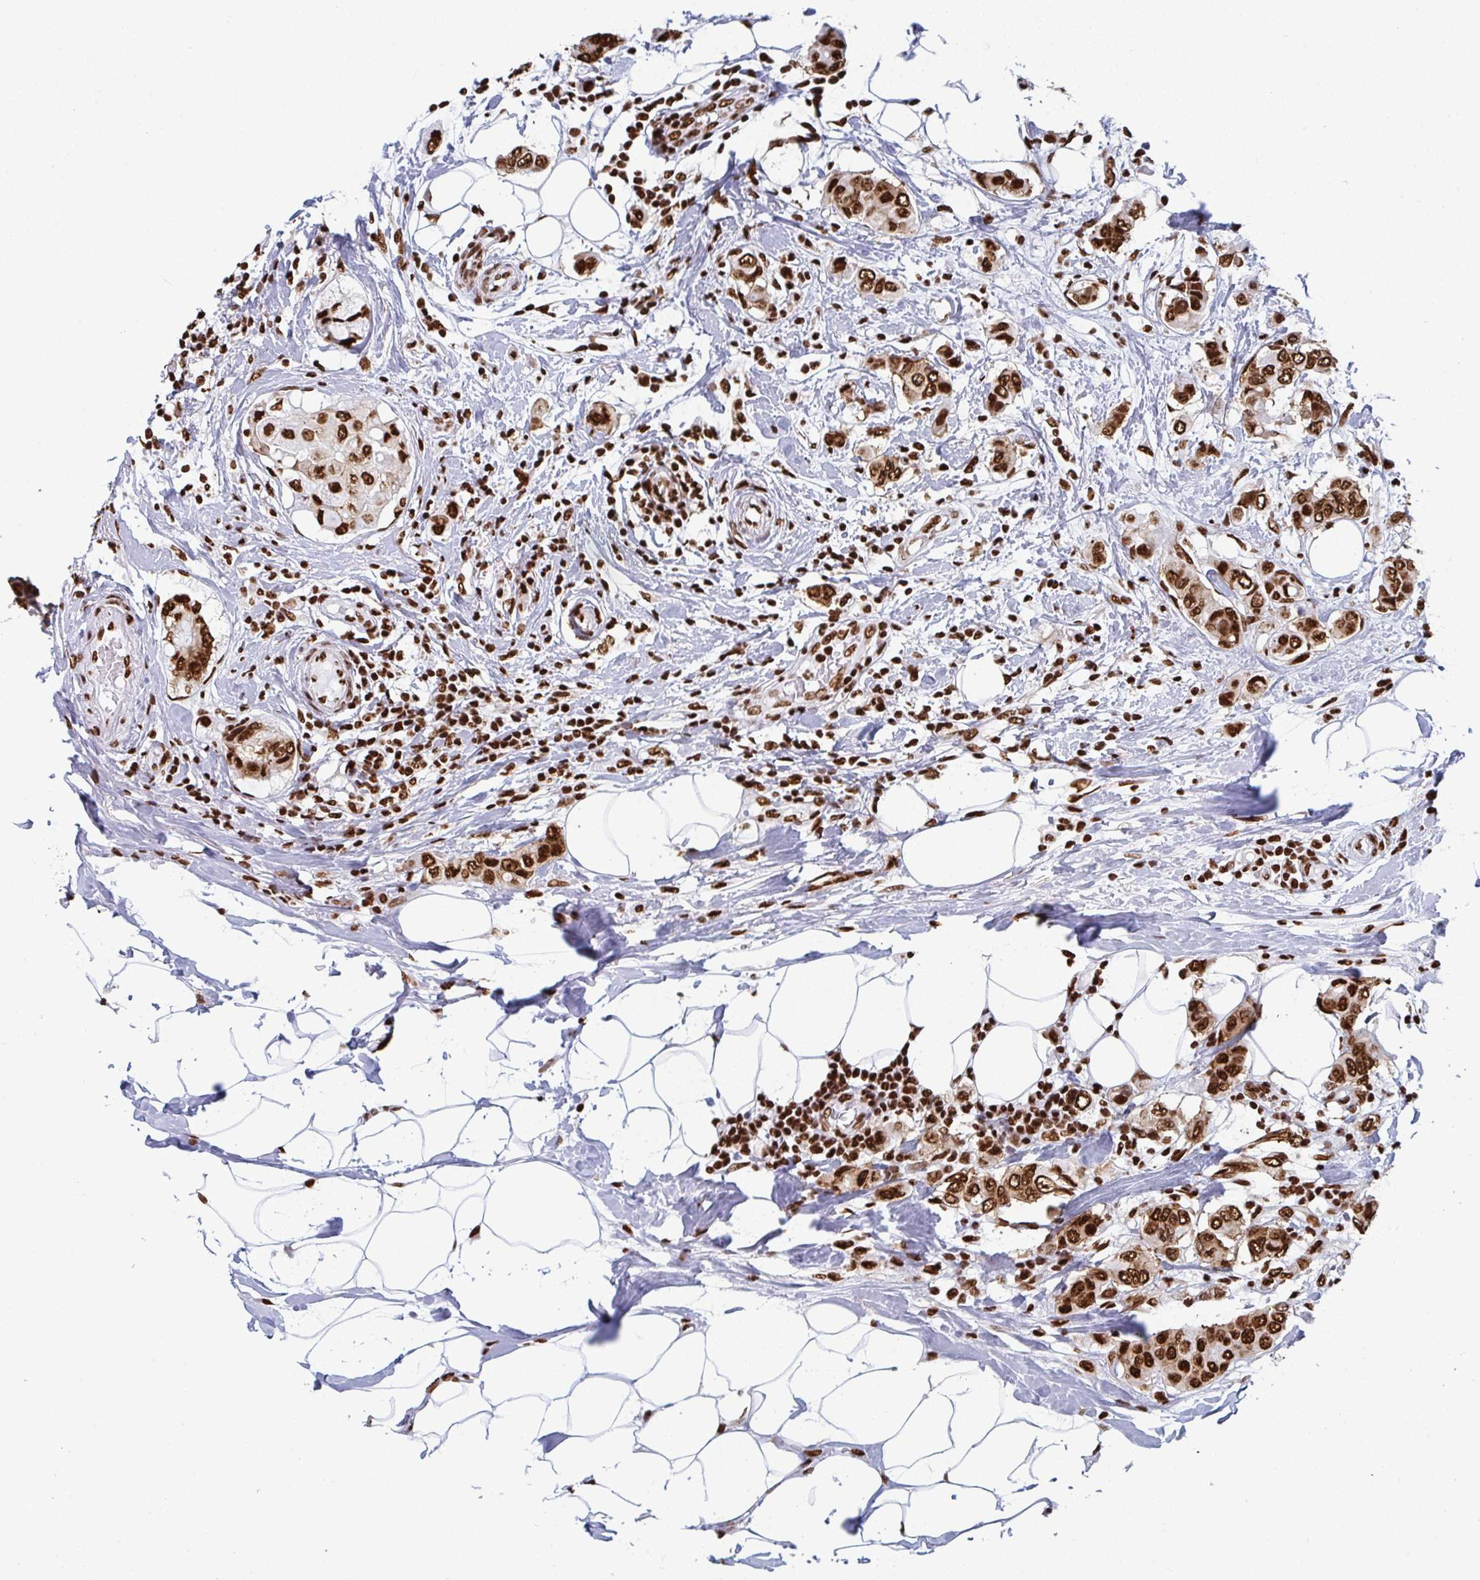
{"staining": {"intensity": "strong", "quantity": ">75%", "location": "nuclear"}, "tissue": "breast cancer", "cell_type": "Tumor cells", "image_type": "cancer", "snomed": [{"axis": "morphology", "description": "Lobular carcinoma"}, {"axis": "topography", "description": "Breast"}], "caption": "Breast cancer (lobular carcinoma) was stained to show a protein in brown. There is high levels of strong nuclear expression in approximately >75% of tumor cells. (DAB = brown stain, brightfield microscopy at high magnification).", "gene": "GAR1", "patient": {"sex": "female", "age": 51}}